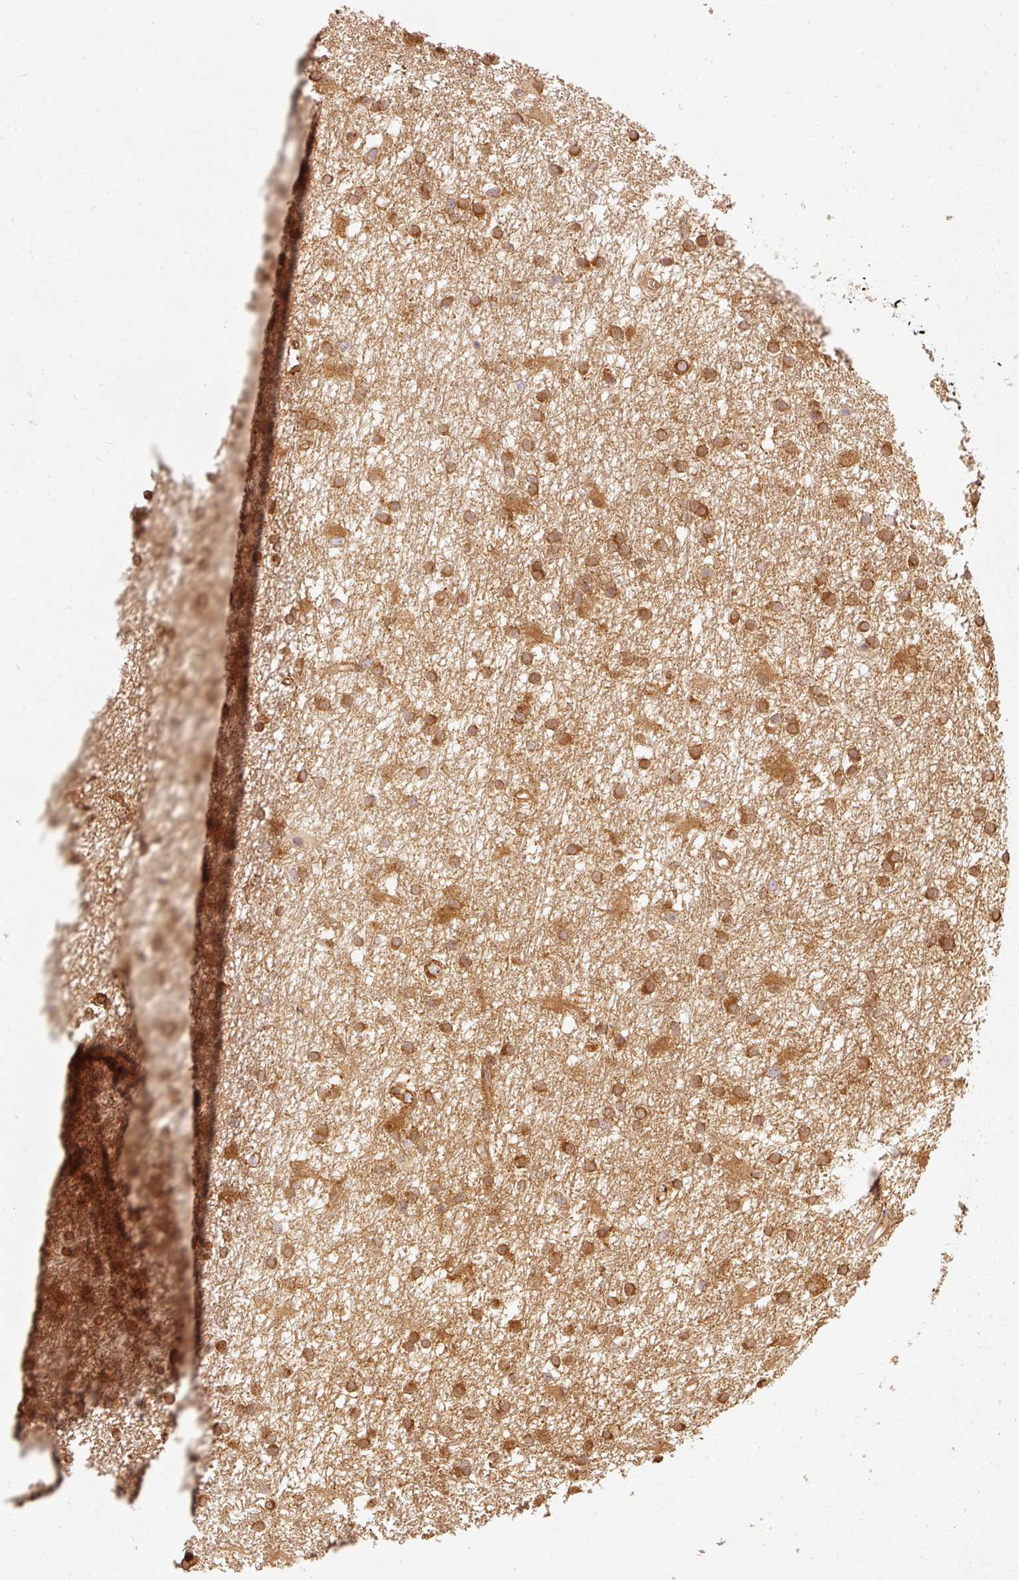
{"staining": {"intensity": "strong", "quantity": ">75%", "location": "cytoplasmic/membranous"}, "tissue": "glioma", "cell_type": "Tumor cells", "image_type": "cancer", "snomed": [{"axis": "morphology", "description": "Glioma, malignant, High grade"}, {"axis": "topography", "description": "Brain"}], "caption": "This is a photomicrograph of immunohistochemistry (IHC) staining of malignant glioma (high-grade), which shows strong positivity in the cytoplasmic/membranous of tumor cells.", "gene": "EIF3B", "patient": {"sex": "male", "age": 77}}